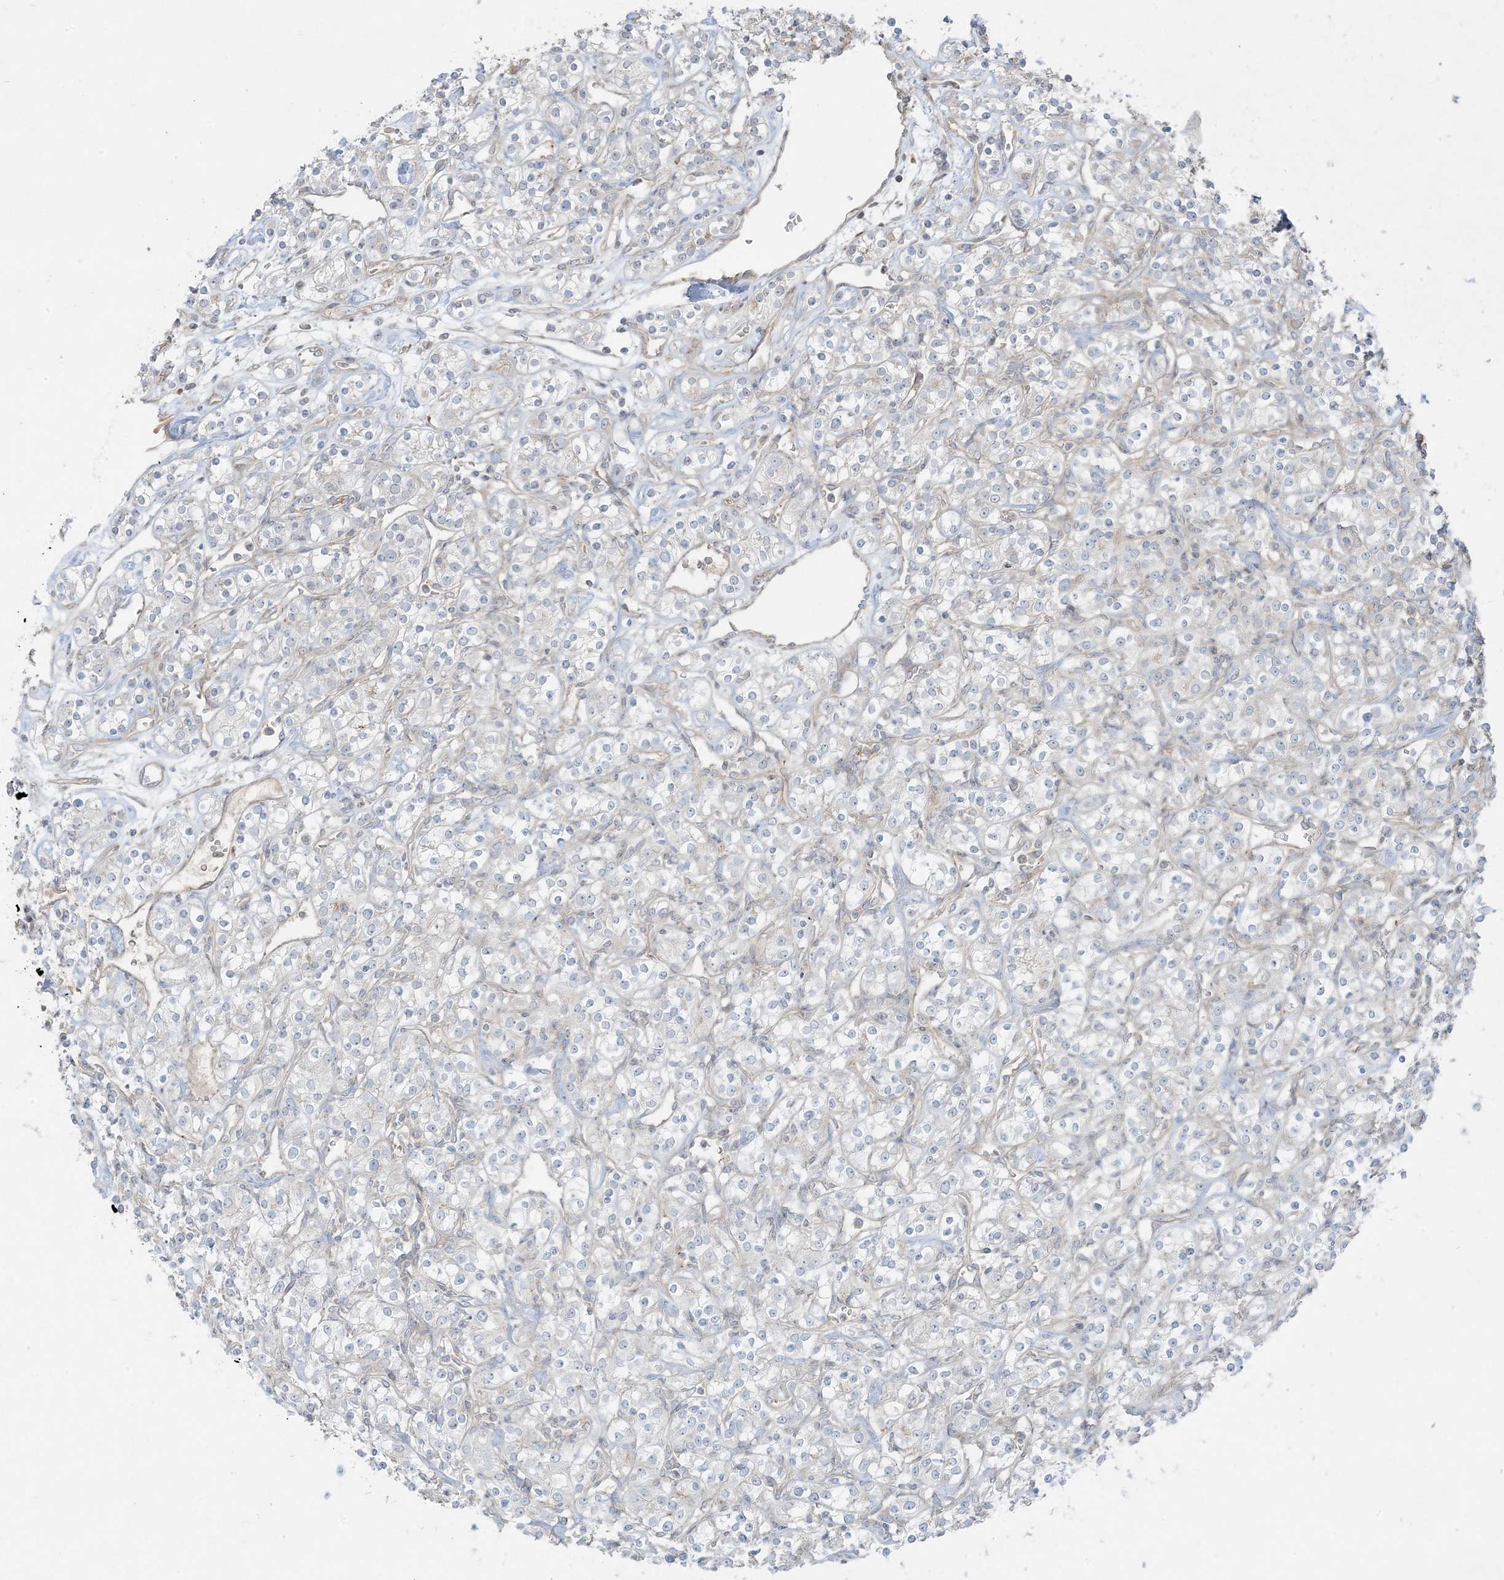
{"staining": {"intensity": "negative", "quantity": "none", "location": "none"}, "tissue": "renal cancer", "cell_type": "Tumor cells", "image_type": "cancer", "snomed": [{"axis": "morphology", "description": "Adenocarcinoma, NOS"}, {"axis": "topography", "description": "Kidney"}], "caption": "Renal cancer was stained to show a protein in brown. There is no significant positivity in tumor cells.", "gene": "PIK3R4", "patient": {"sex": "male", "age": 77}}